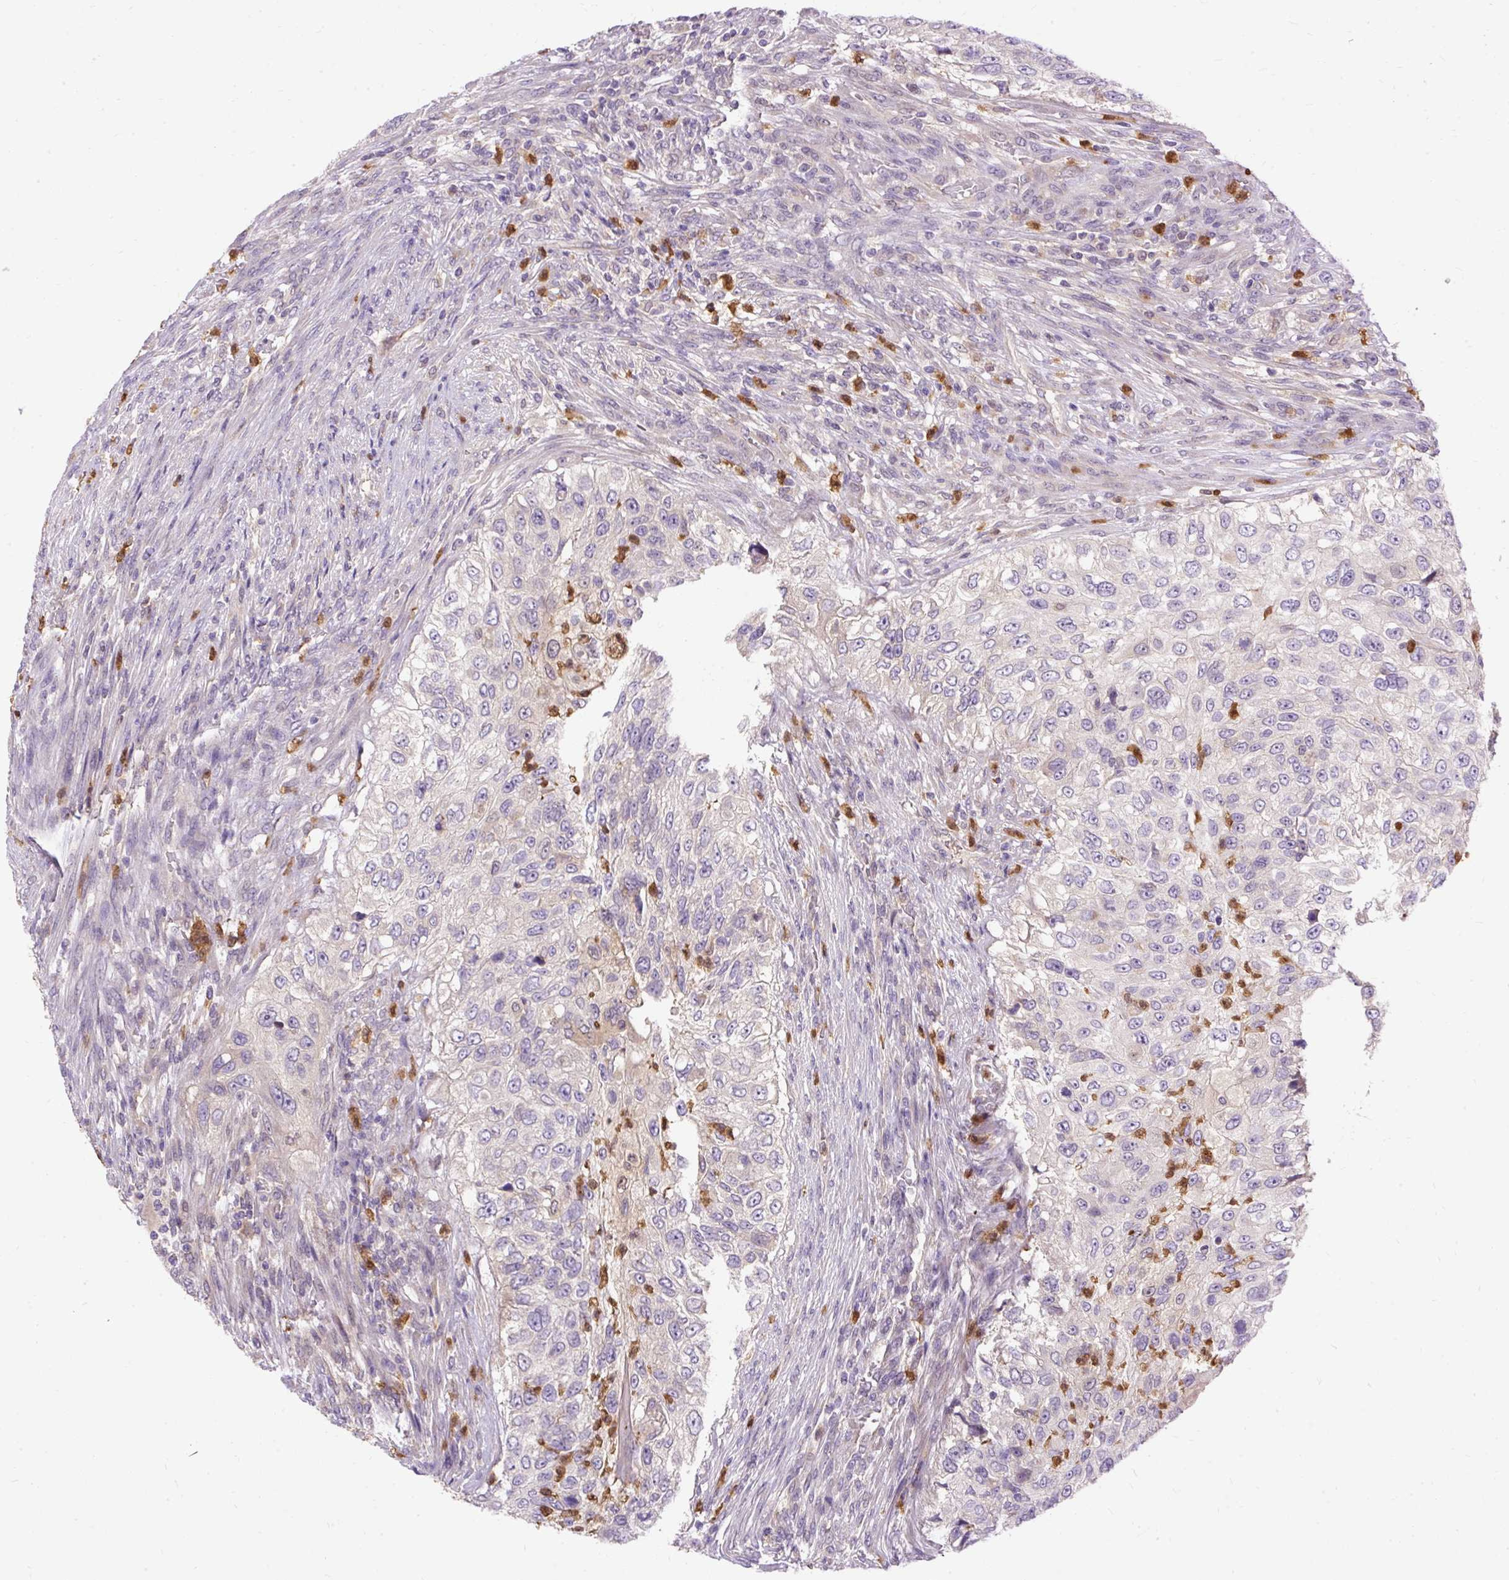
{"staining": {"intensity": "negative", "quantity": "none", "location": "none"}, "tissue": "urothelial cancer", "cell_type": "Tumor cells", "image_type": "cancer", "snomed": [{"axis": "morphology", "description": "Urothelial carcinoma, High grade"}, {"axis": "topography", "description": "Urinary bladder"}], "caption": "An immunohistochemistry (IHC) photomicrograph of urothelial cancer is shown. There is no staining in tumor cells of urothelial cancer.", "gene": "CTTNBP2", "patient": {"sex": "female", "age": 60}}